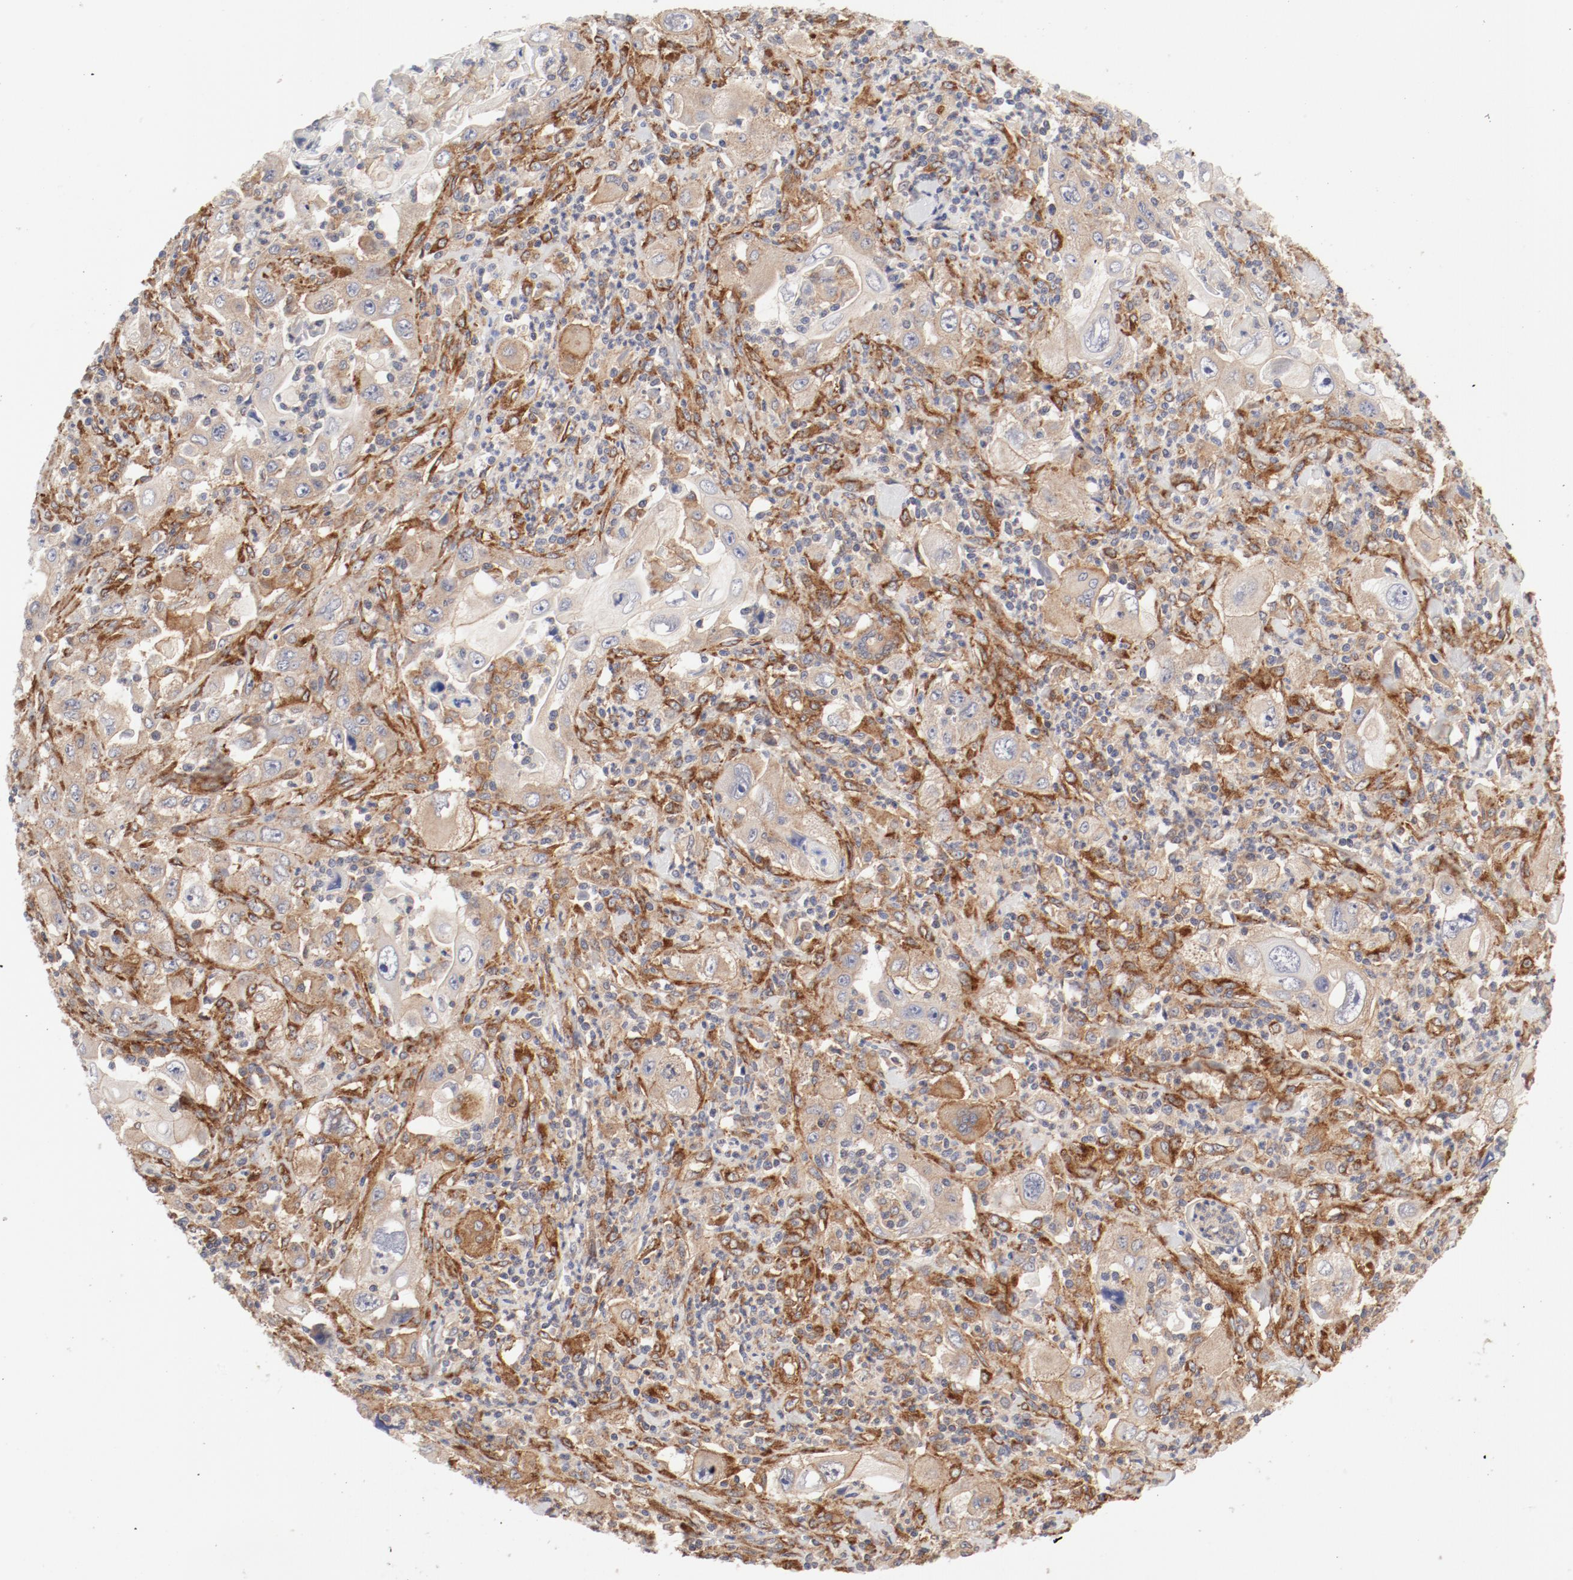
{"staining": {"intensity": "weak", "quantity": ">75%", "location": "cytoplasmic/membranous"}, "tissue": "pancreatic cancer", "cell_type": "Tumor cells", "image_type": "cancer", "snomed": [{"axis": "morphology", "description": "Adenocarcinoma, NOS"}, {"axis": "topography", "description": "Pancreas"}], "caption": "Weak cytoplasmic/membranous protein staining is identified in approximately >75% of tumor cells in pancreatic cancer.", "gene": "AP2A1", "patient": {"sex": "male", "age": 70}}